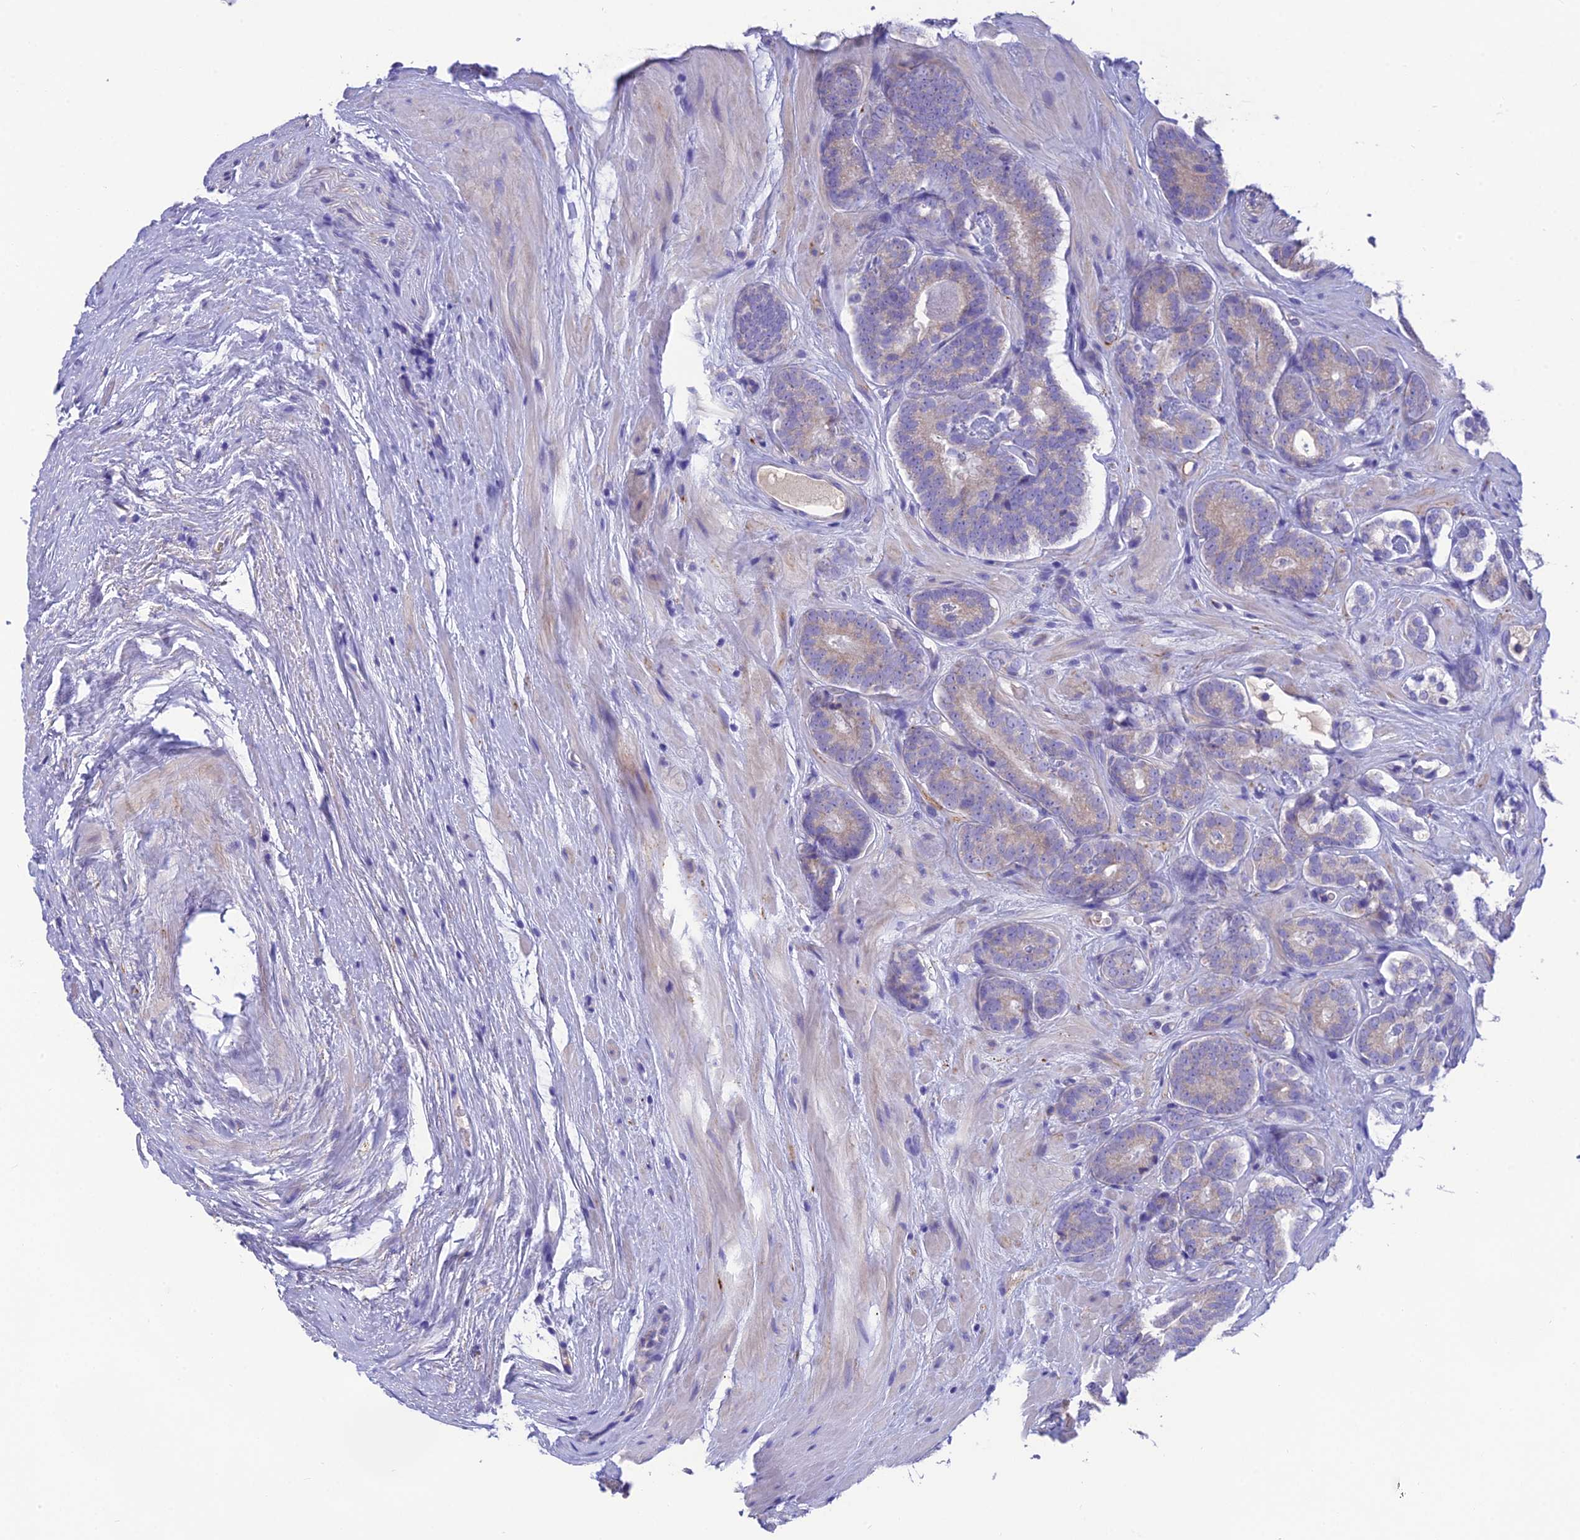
{"staining": {"intensity": "weak", "quantity": "25%-75%", "location": "cytoplasmic/membranous"}, "tissue": "prostate cancer", "cell_type": "Tumor cells", "image_type": "cancer", "snomed": [{"axis": "morphology", "description": "Adenocarcinoma, High grade"}, {"axis": "topography", "description": "Prostate"}], "caption": "A micrograph of prostate cancer stained for a protein exhibits weak cytoplasmic/membranous brown staining in tumor cells.", "gene": "HSD17B2", "patient": {"sex": "male", "age": 63}}